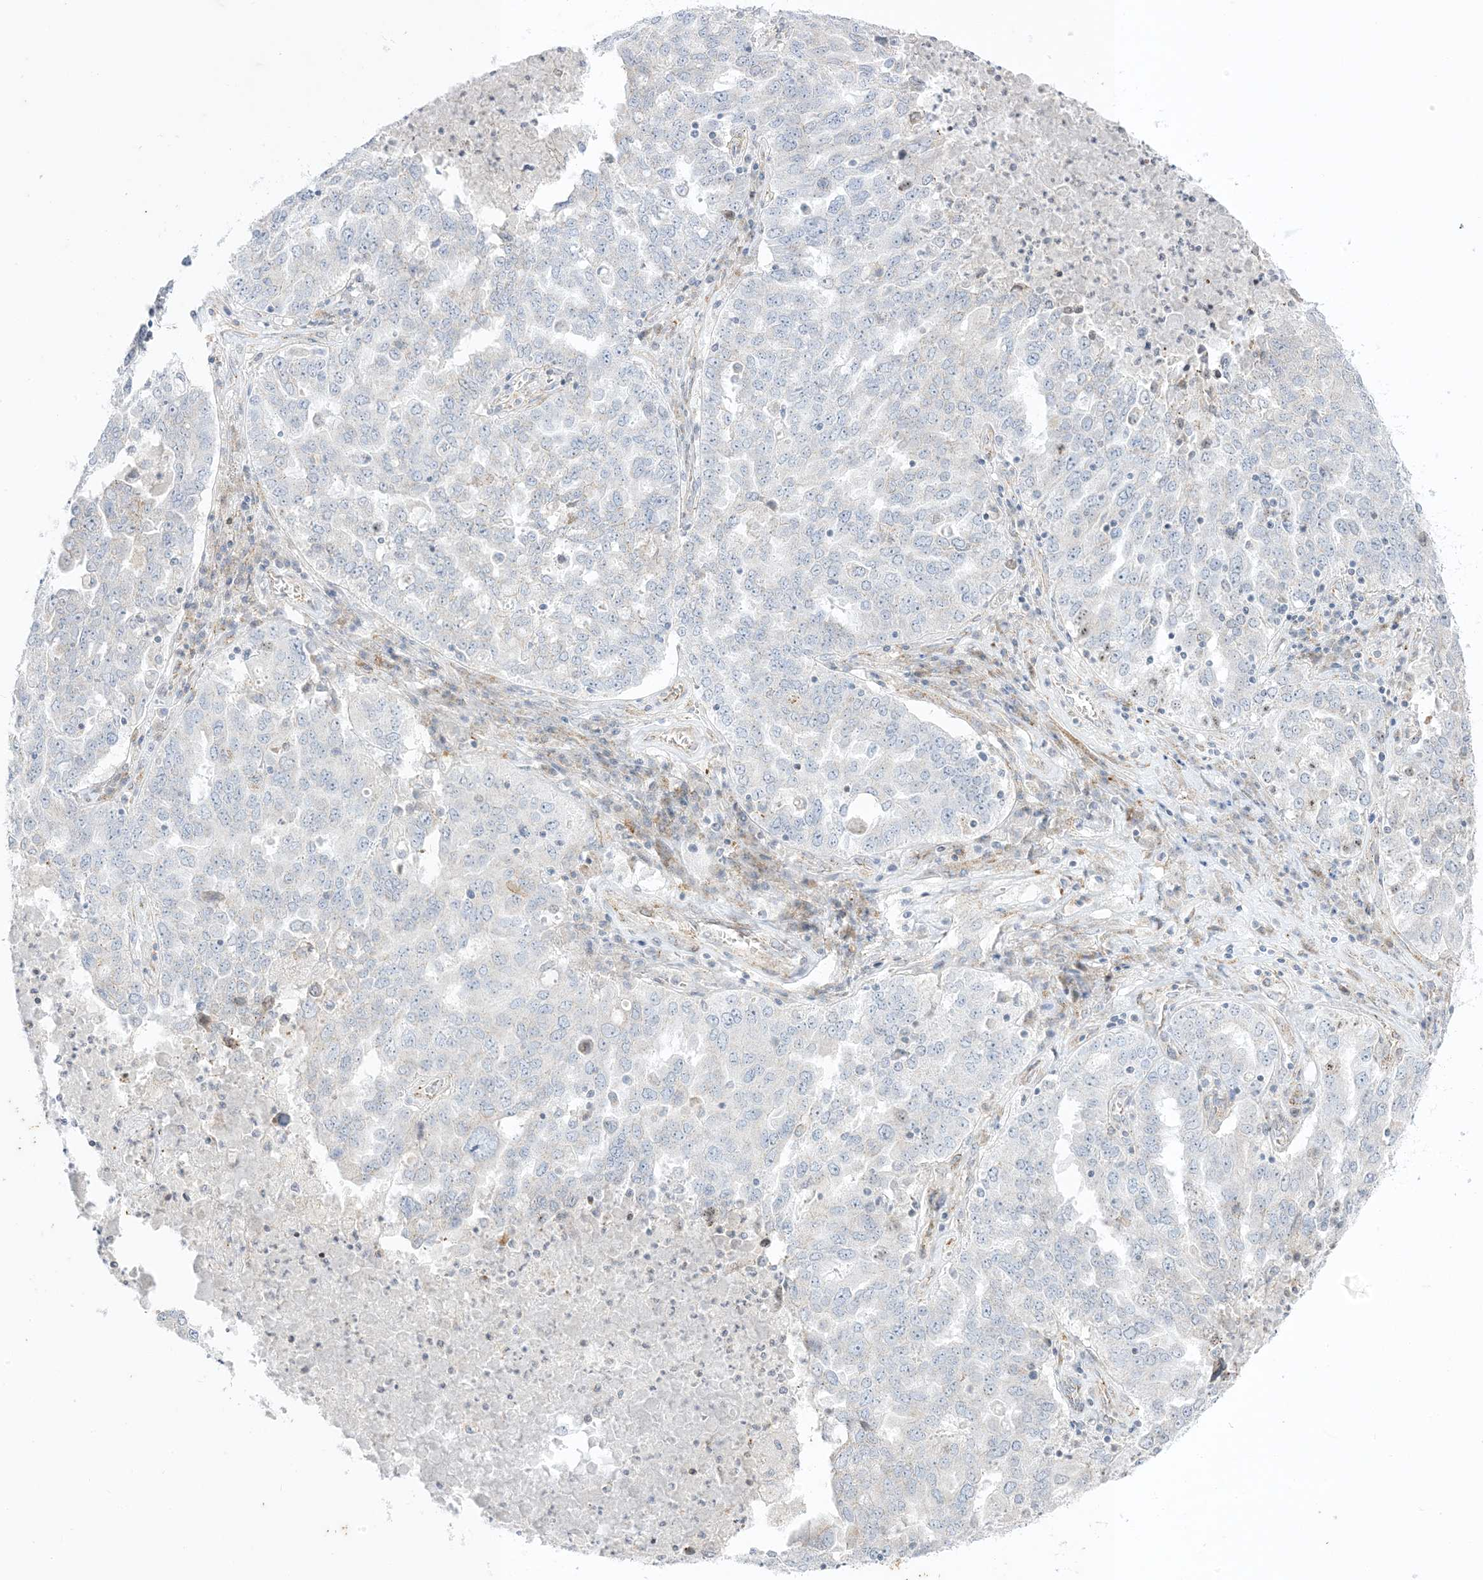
{"staining": {"intensity": "negative", "quantity": "none", "location": "none"}, "tissue": "ovarian cancer", "cell_type": "Tumor cells", "image_type": "cancer", "snomed": [{"axis": "morphology", "description": "Carcinoma, endometroid"}, {"axis": "topography", "description": "Ovary"}], "caption": "There is no significant positivity in tumor cells of ovarian cancer.", "gene": "RAC1", "patient": {"sex": "female", "age": 62}}